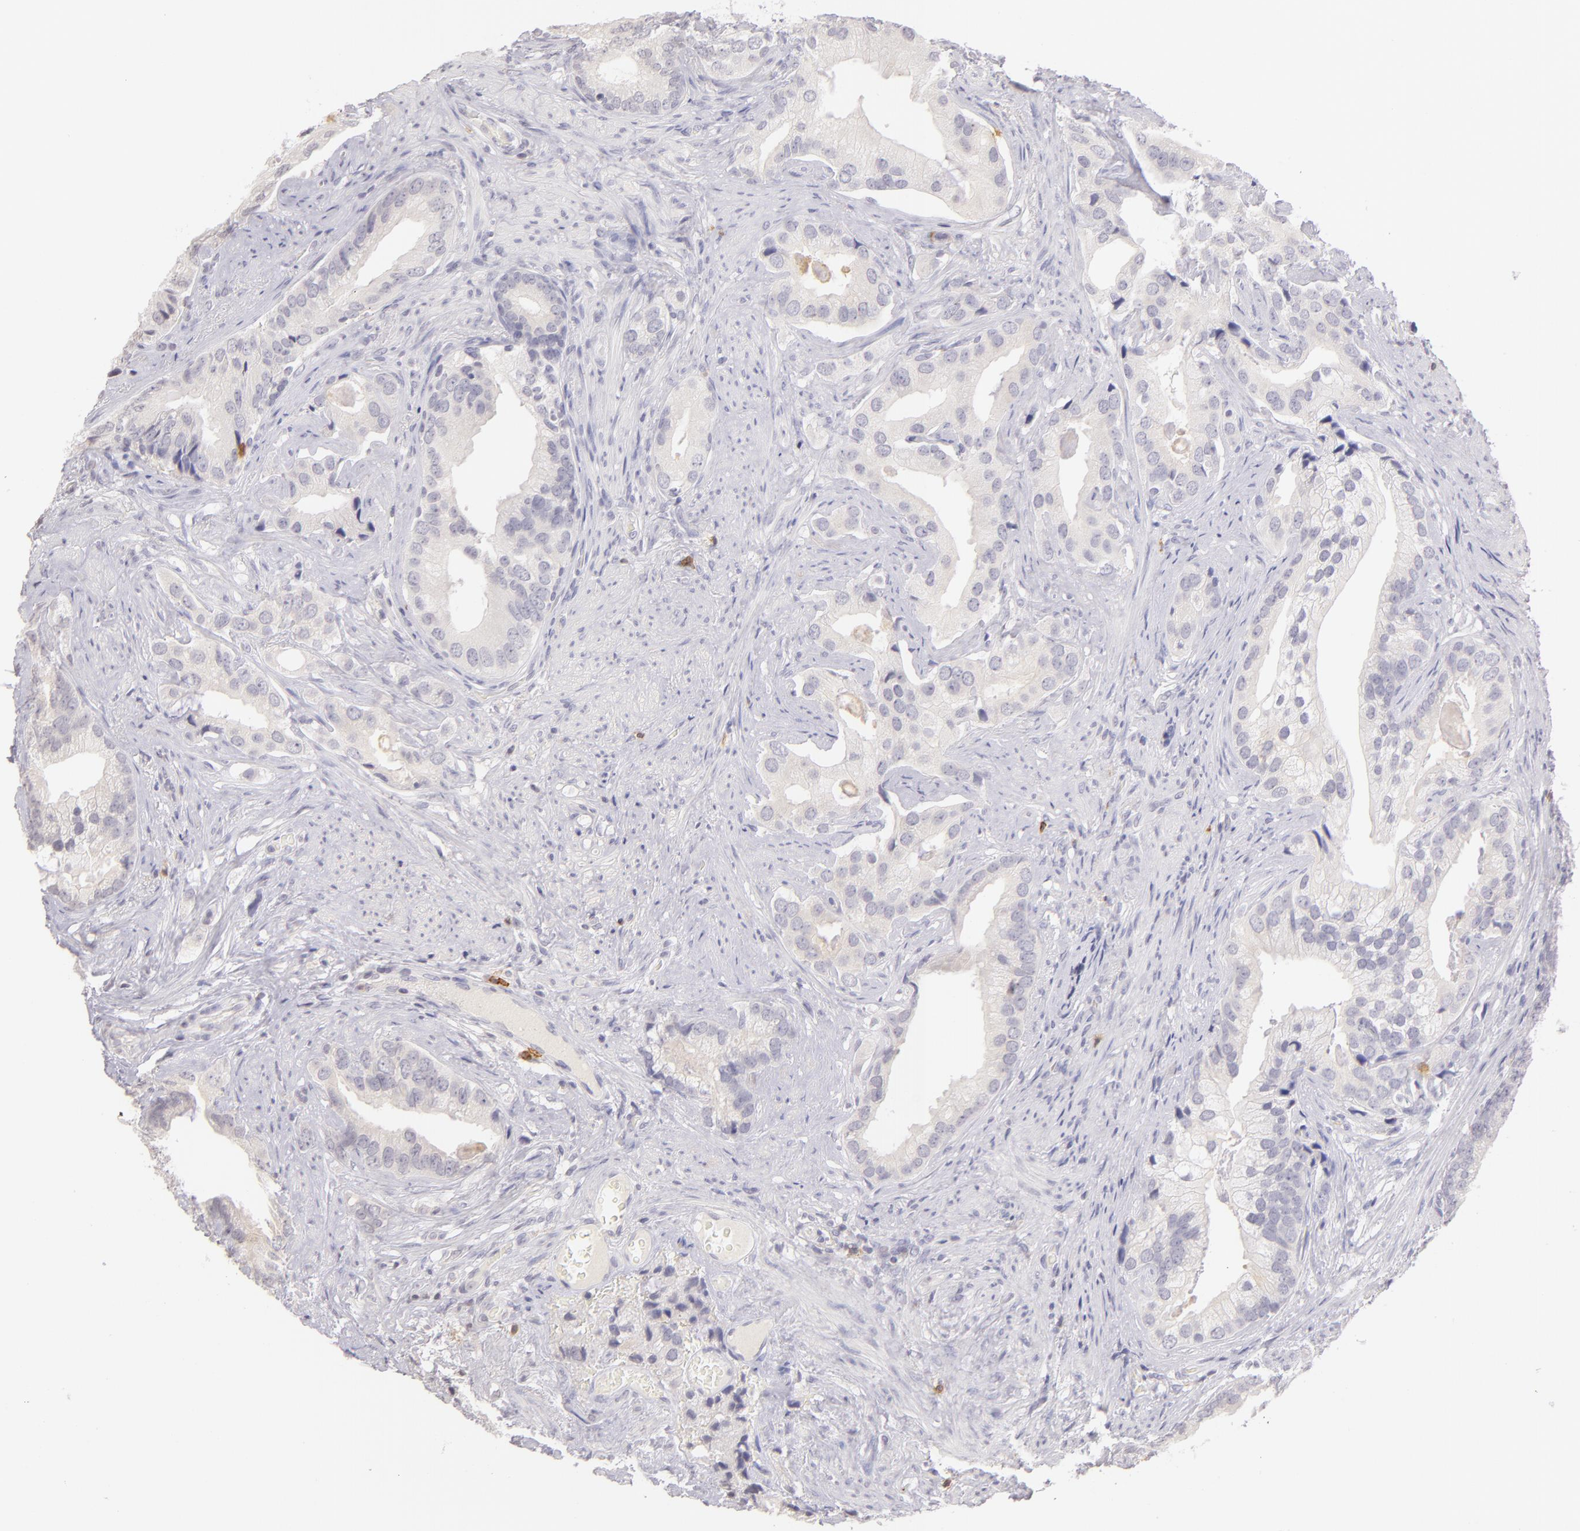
{"staining": {"intensity": "negative", "quantity": "none", "location": "none"}, "tissue": "prostate cancer", "cell_type": "Tumor cells", "image_type": "cancer", "snomed": [{"axis": "morphology", "description": "Adenocarcinoma, Low grade"}, {"axis": "topography", "description": "Prostate"}], "caption": "Immunohistochemistry (IHC) of human low-grade adenocarcinoma (prostate) displays no expression in tumor cells.", "gene": "IL2RA", "patient": {"sex": "male", "age": 71}}